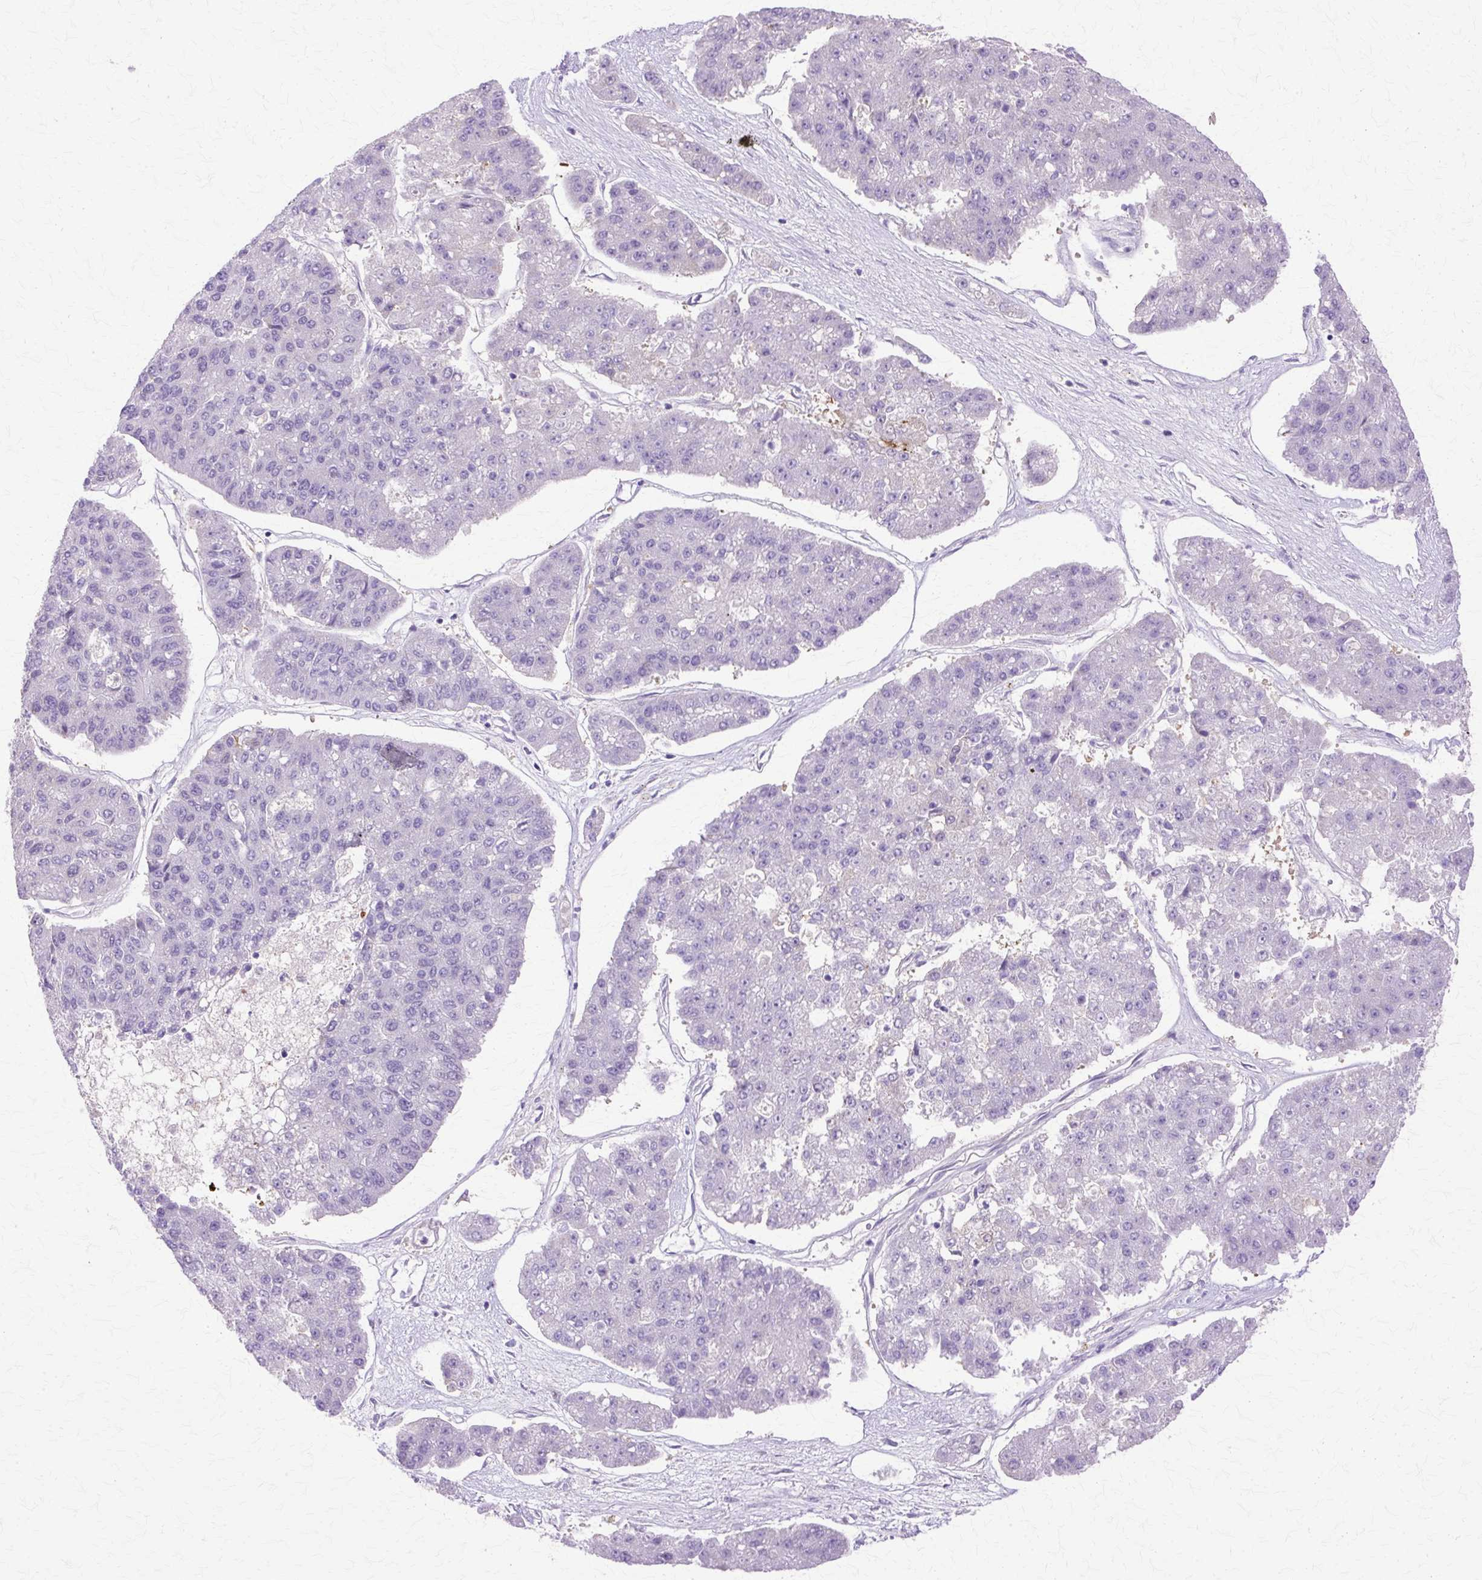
{"staining": {"intensity": "negative", "quantity": "none", "location": "none"}, "tissue": "pancreatic cancer", "cell_type": "Tumor cells", "image_type": "cancer", "snomed": [{"axis": "morphology", "description": "Adenocarcinoma, NOS"}, {"axis": "topography", "description": "Pancreas"}], "caption": "Tumor cells show no significant protein staining in pancreatic adenocarcinoma.", "gene": "HSPA8", "patient": {"sex": "male", "age": 50}}